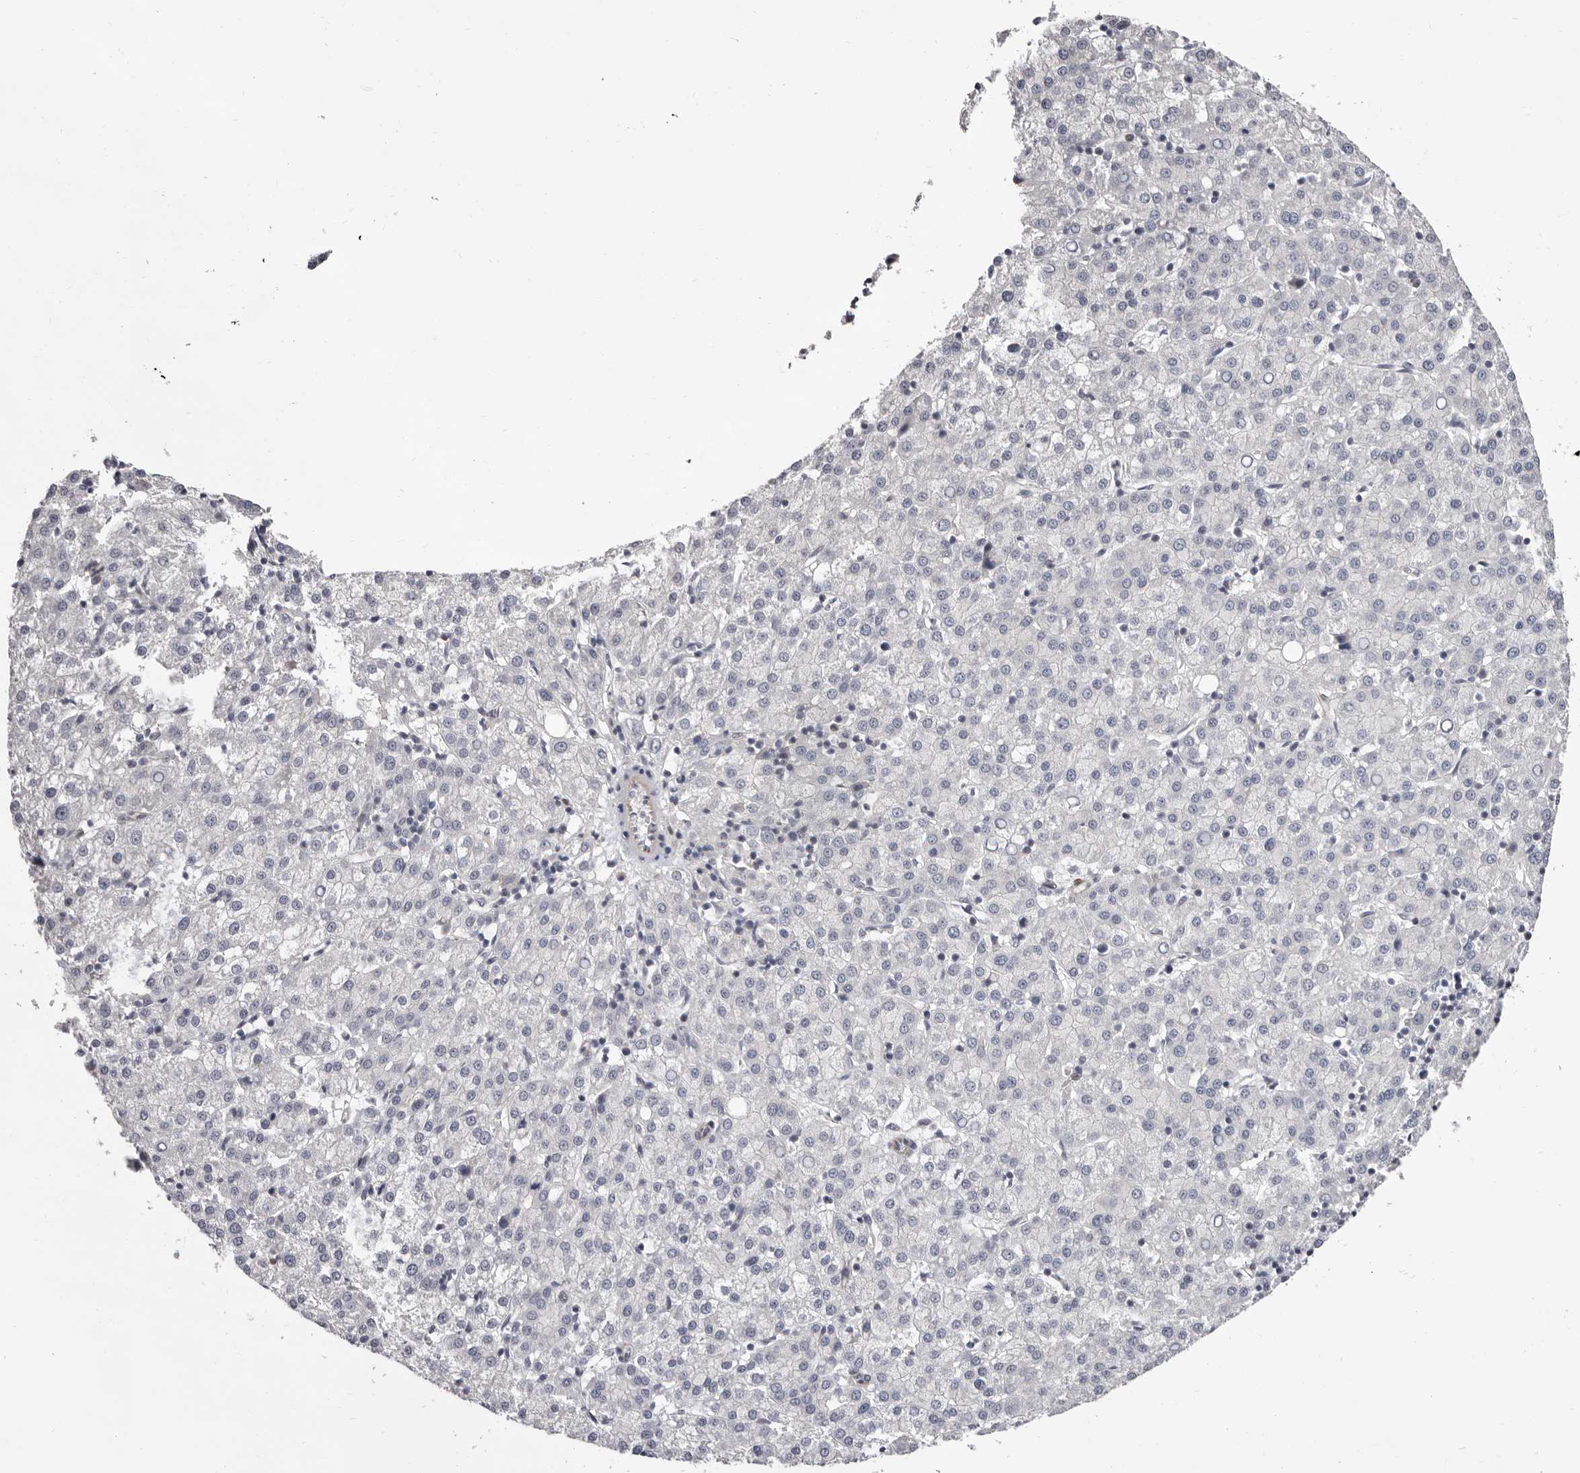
{"staining": {"intensity": "negative", "quantity": "none", "location": "none"}, "tissue": "liver cancer", "cell_type": "Tumor cells", "image_type": "cancer", "snomed": [{"axis": "morphology", "description": "Carcinoma, Hepatocellular, NOS"}, {"axis": "topography", "description": "Liver"}], "caption": "IHC of human liver hepatocellular carcinoma displays no expression in tumor cells.", "gene": "GLRX3", "patient": {"sex": "female", "age": 58}}